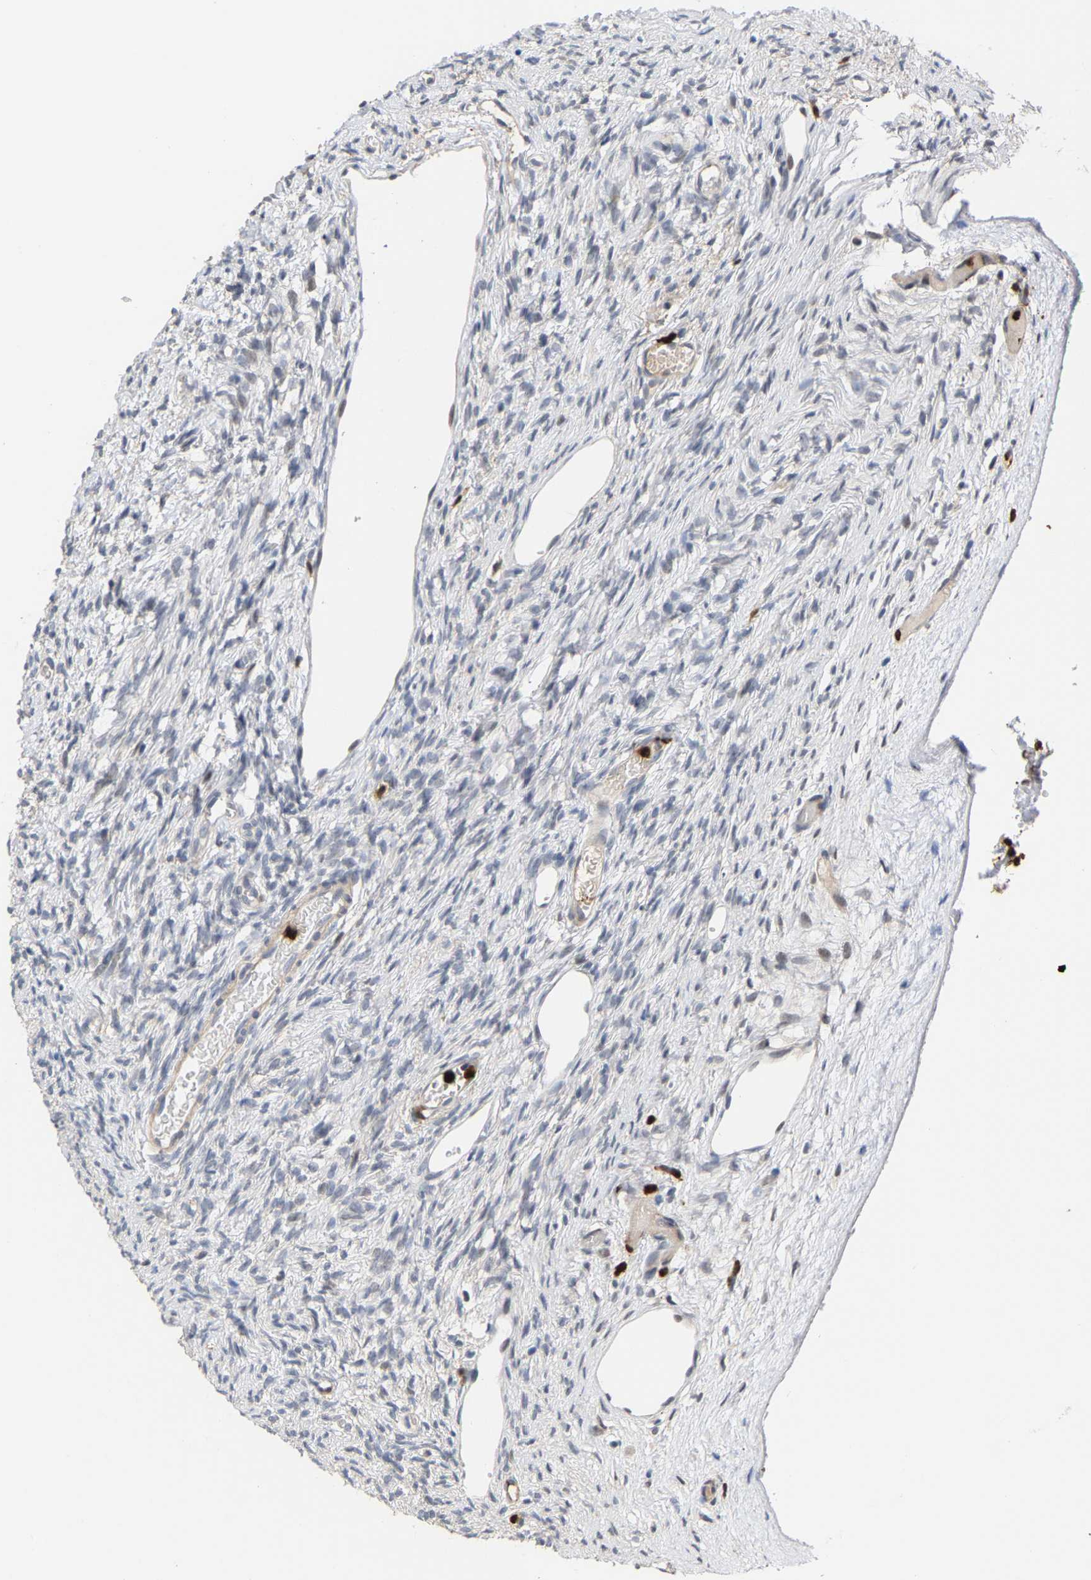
{"staining": {"intensity": "negative", "quantity": "none", "location": "none"}, "tissue": "ovary", "cell_type": "Follicle cells", "image_type": "normal", "snomed": [{"axis": "morphology", "description": "Normal tissue, NOS"}, {"axis": "topography", "description": "Ovary"}], "caption": "Follicle cells show no significant expression in normal ovary. The staining was performed using DAB (3,3'-diaminobenzidine) to visualize the protein expression in brown, while the nuclei were stained in blue with hematoxylin (Magnification: 20x).", "gene": "TDRD7", "patient": {"sex": "female", "age": 33}}